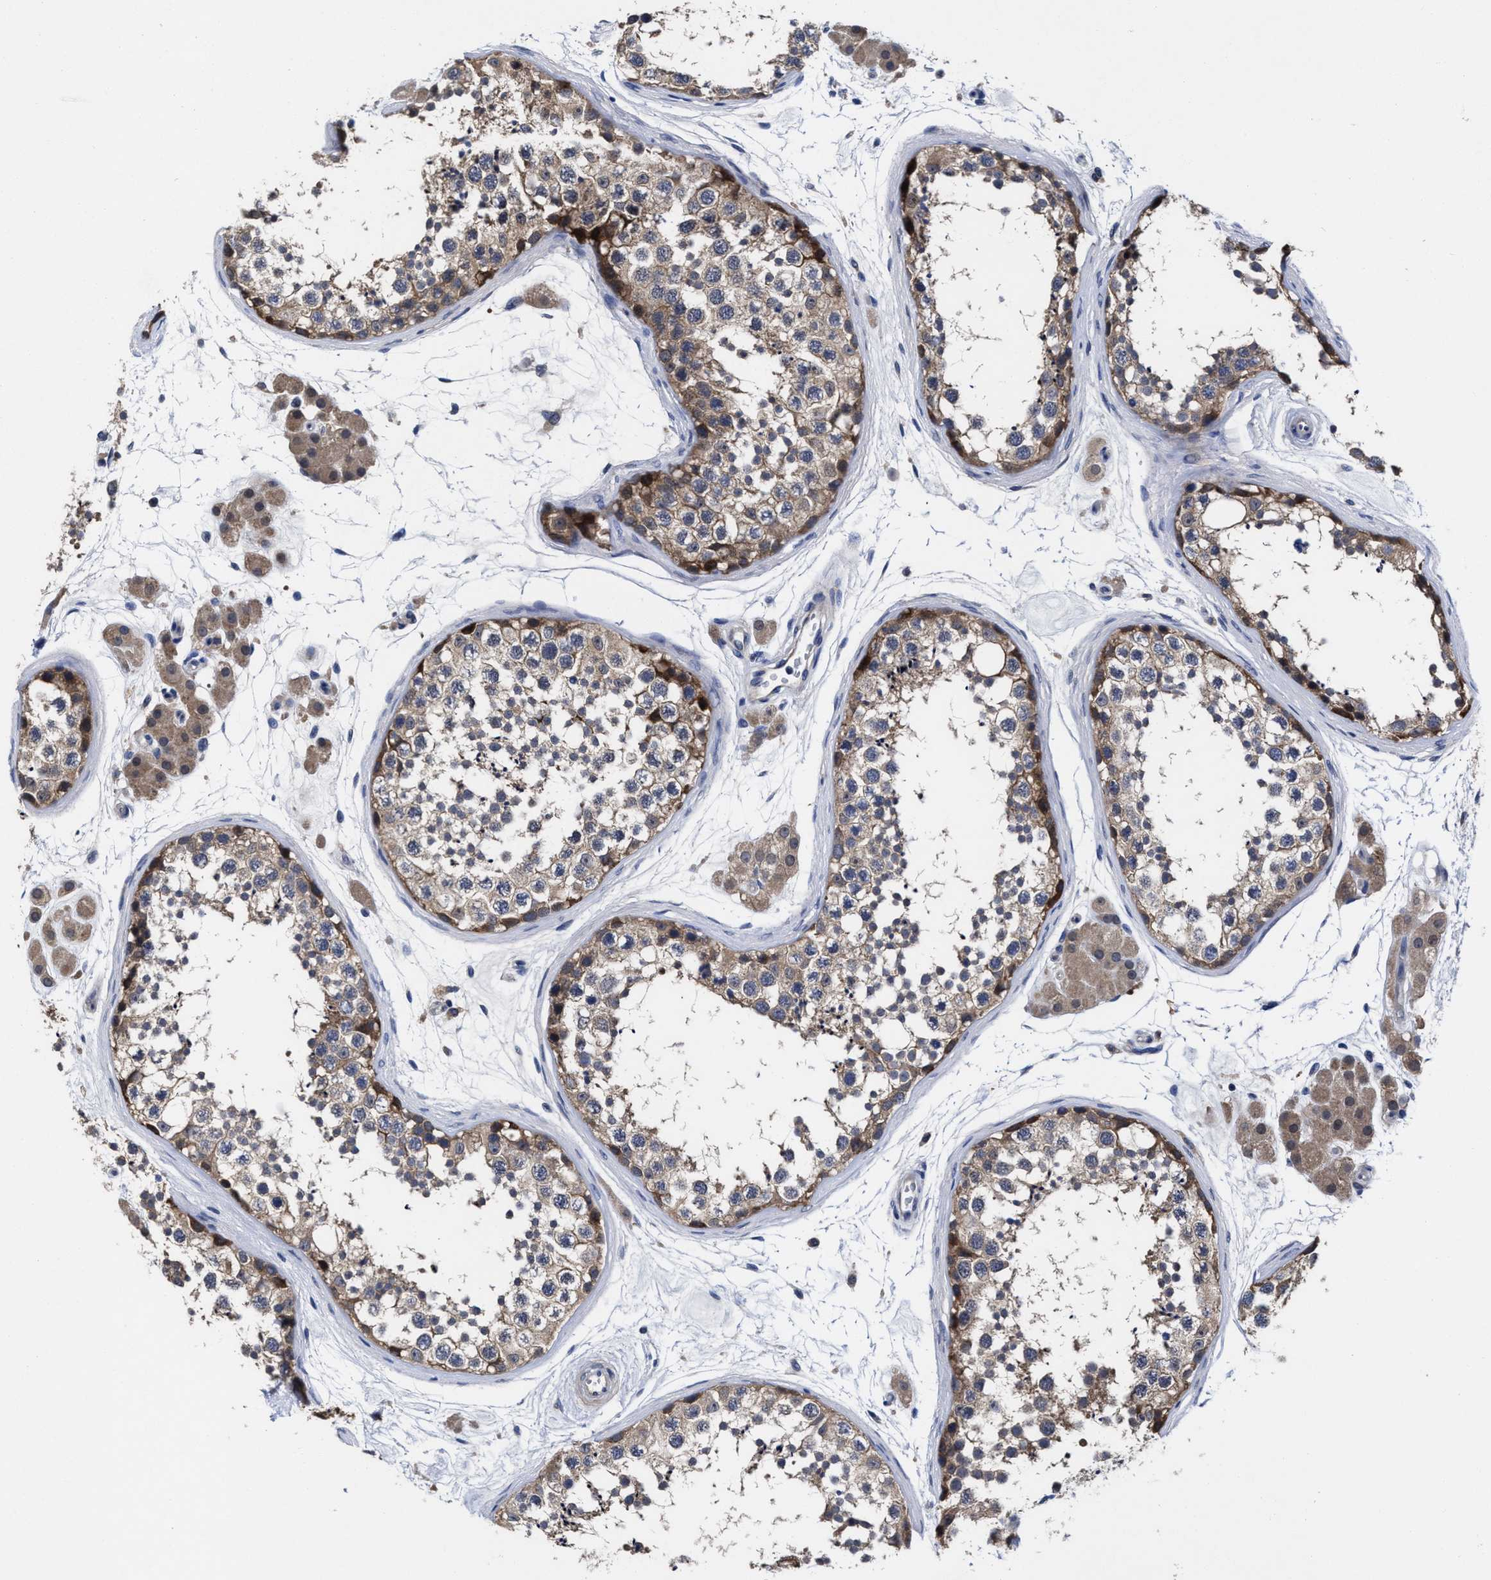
{"staining": {"intensity": "moderate", "quantity": ">75%", "location": "cytoplasmic/membranous"}, "tissue": "testis", "cell_type": "Cells in seminiferous ducts", "image_type": "normal", "snomed": [{"axis": "morphology", "description": "Normal tissue, NOS"}, {"axis": "topography", "description": "Testis"}], "caption": "Human testis stained with a protein marker reveals moderate staining in cells in seminiferous ducts.", "gene": "TXNDC17", "patient": {"sex": "male", "age": 56}}